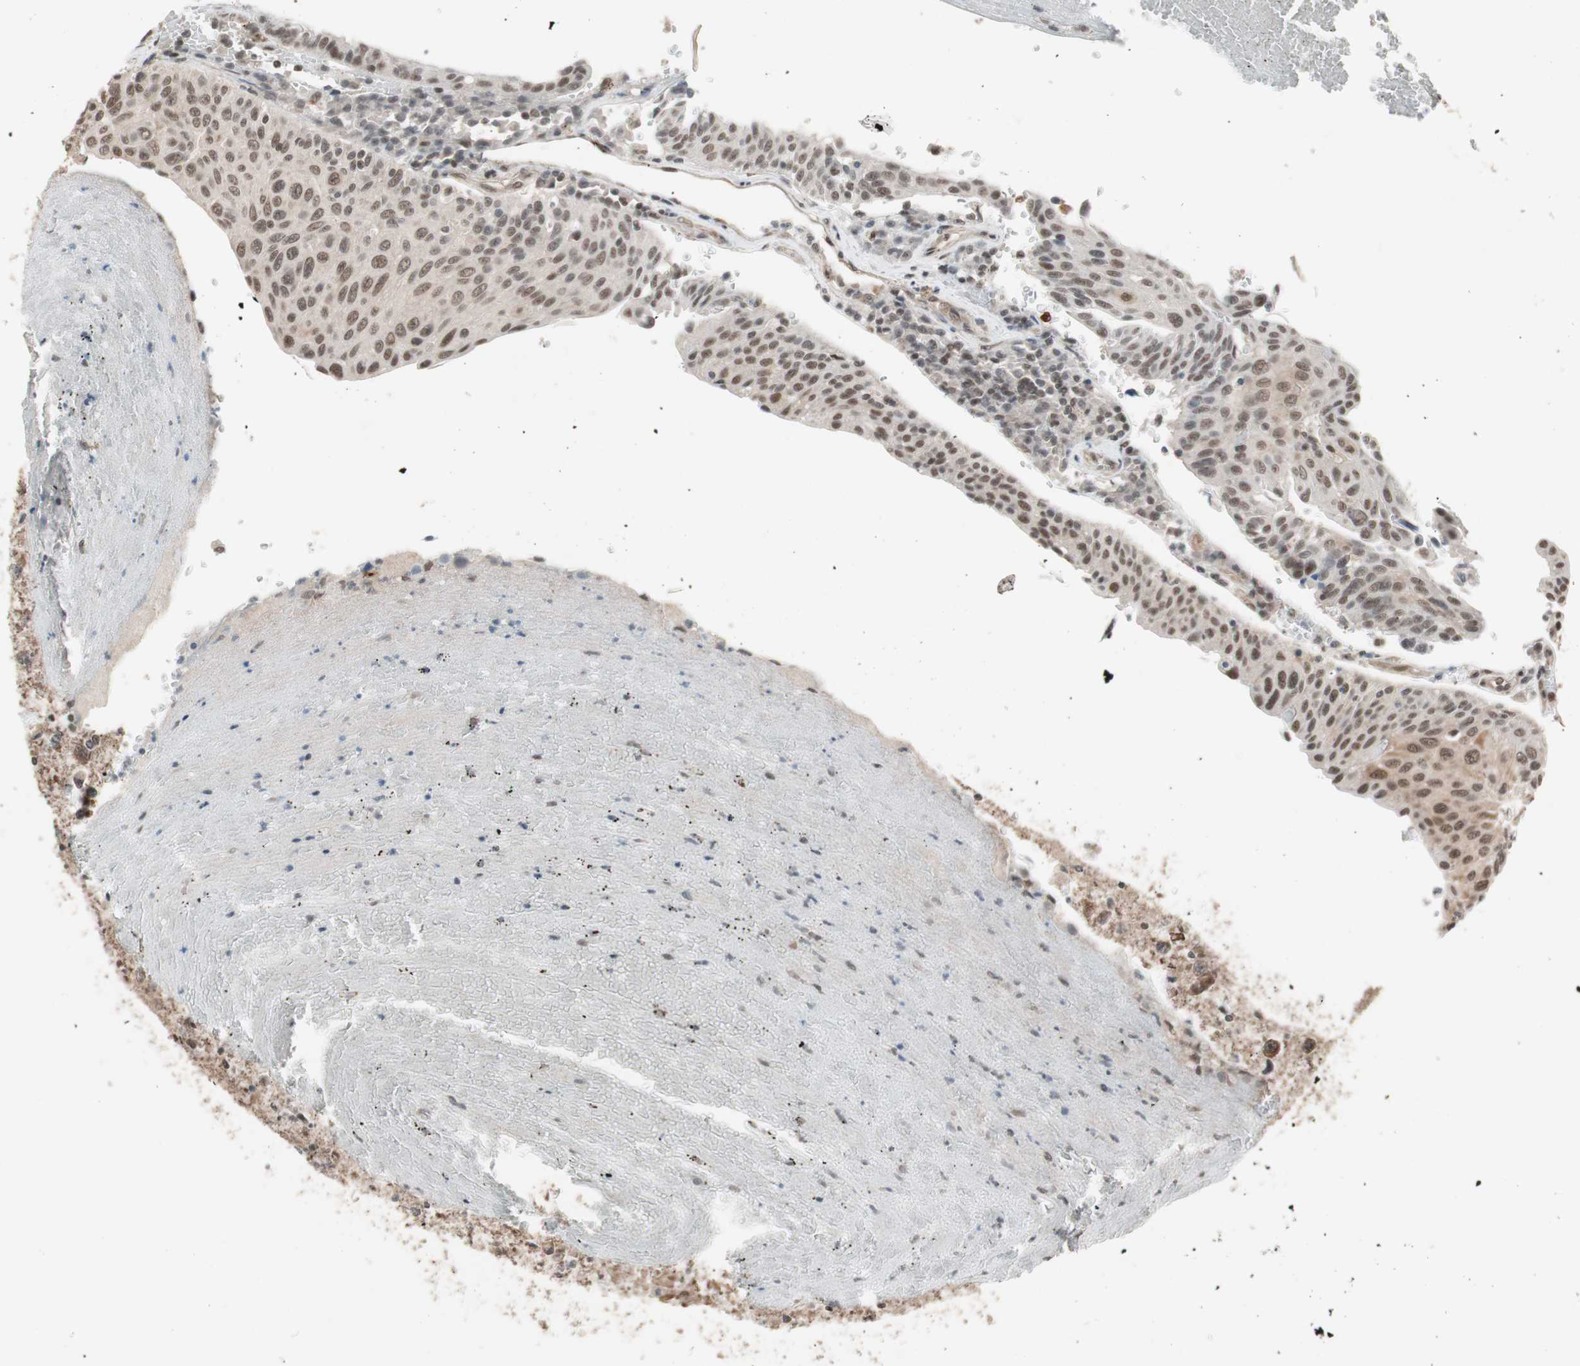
{"staining": {"intensity": "weak", "quantity": ">75%", "location": "cytoplasmic/membranous"}, "tissue": "urothelial cancer", "cell_type": "Tumor cells", "image_type": "cancer", "snomed": [{"axis": "morphology", "description": "Urothelial carcinoma, High grade"}, {"axis": "topography", "description": "Urinary bladder"}], "caption": "This is a histology image of IHC staining of urothelial cancer, which shows weak positivity in the cytoplasmic/membranous of tumor cells.", "gene": "DRAP1", "patient": {"sex": "male", "age": 66}}